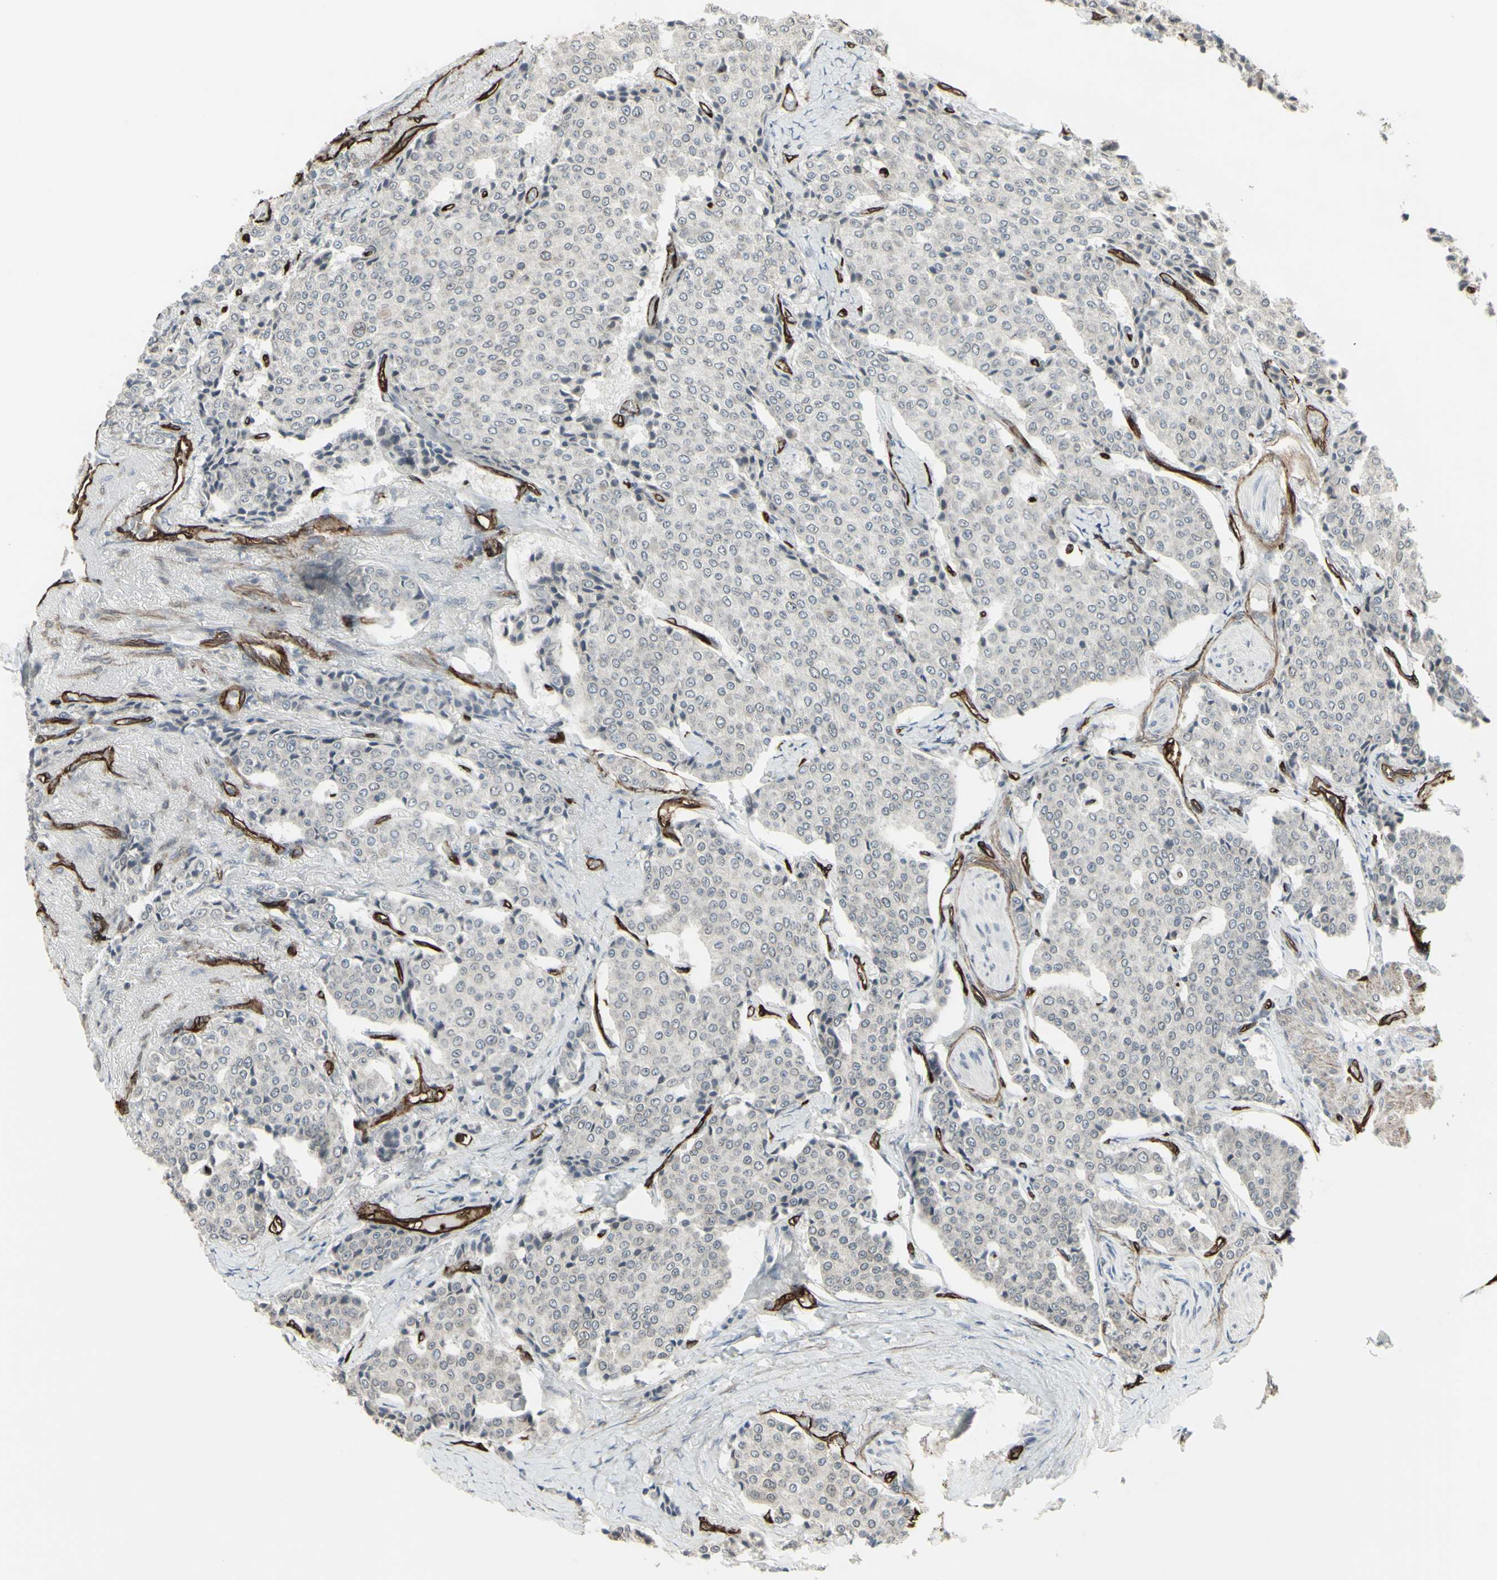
{"staining": {"intensity": "weak", "quantity": "<25%", "location": "cytoplasmic/membranous"}, "tissue": "carcinoid", "cell_type": "Tumor cells", "image_type": "cancer", "snomed": [{"axis": "morphology", "description": "Carcinoid, malignant, NOS"}, {"axis": "topography", "description": "Colon"}], "caption": "High power microscopy micrograph of an immunohistochemistry (IHC) photomicrograph of malignant carcinoid, revealing no significant positivity in tumor cells. (DAB (3,3'-diaminobenzidine) IHC with hematoxylin counter stain).", "gene": "DTX3L", "patient": {"sex": "female", "age": 61}}